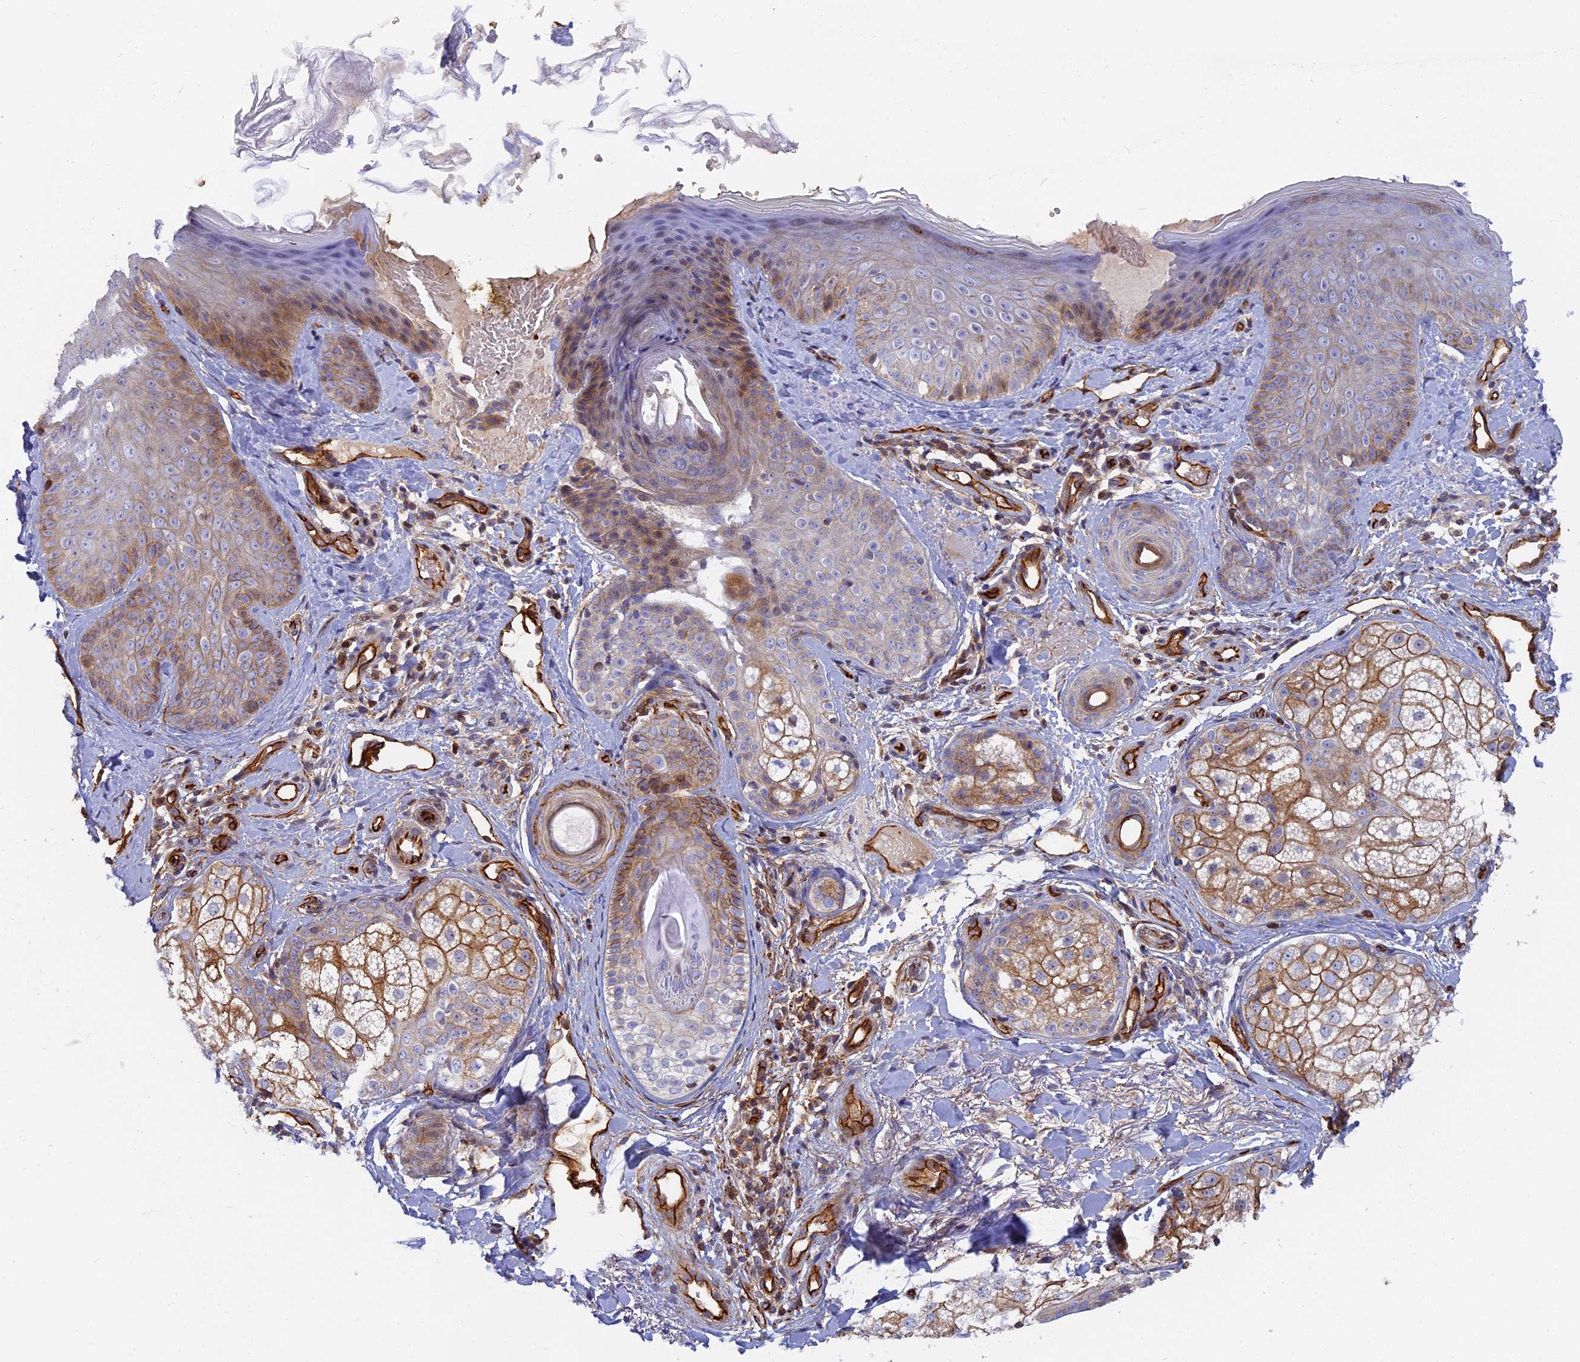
{"staining": {"intensity": "moderate", "quantity": ">75%", "location": "cytoplasmic/membranous"}, "tissue": "skin", "cell_type": "Fibroblasts", "image_type": "normal", "snomed": [{"axis": "morphology", "description": "Normal tissue, NOS"}, {"axis": "topography", "description": "Skin"}], "caption": "High-magnification brightfield microscopy of benign skin stained with DAB (brown) and counterstained with hematoxylin (blue). fibroblasts exhibit moderate cytoplasmic/membranous staining is seen in approximately>75% of cells. The staining was performed using DAB to visualize the protein expression in brown, while the nuclei were stained in blue with hematoxylin (Magnification: 20x).", "gene": "CNBD2", "patient": {"sex": "male", "age": 57}}